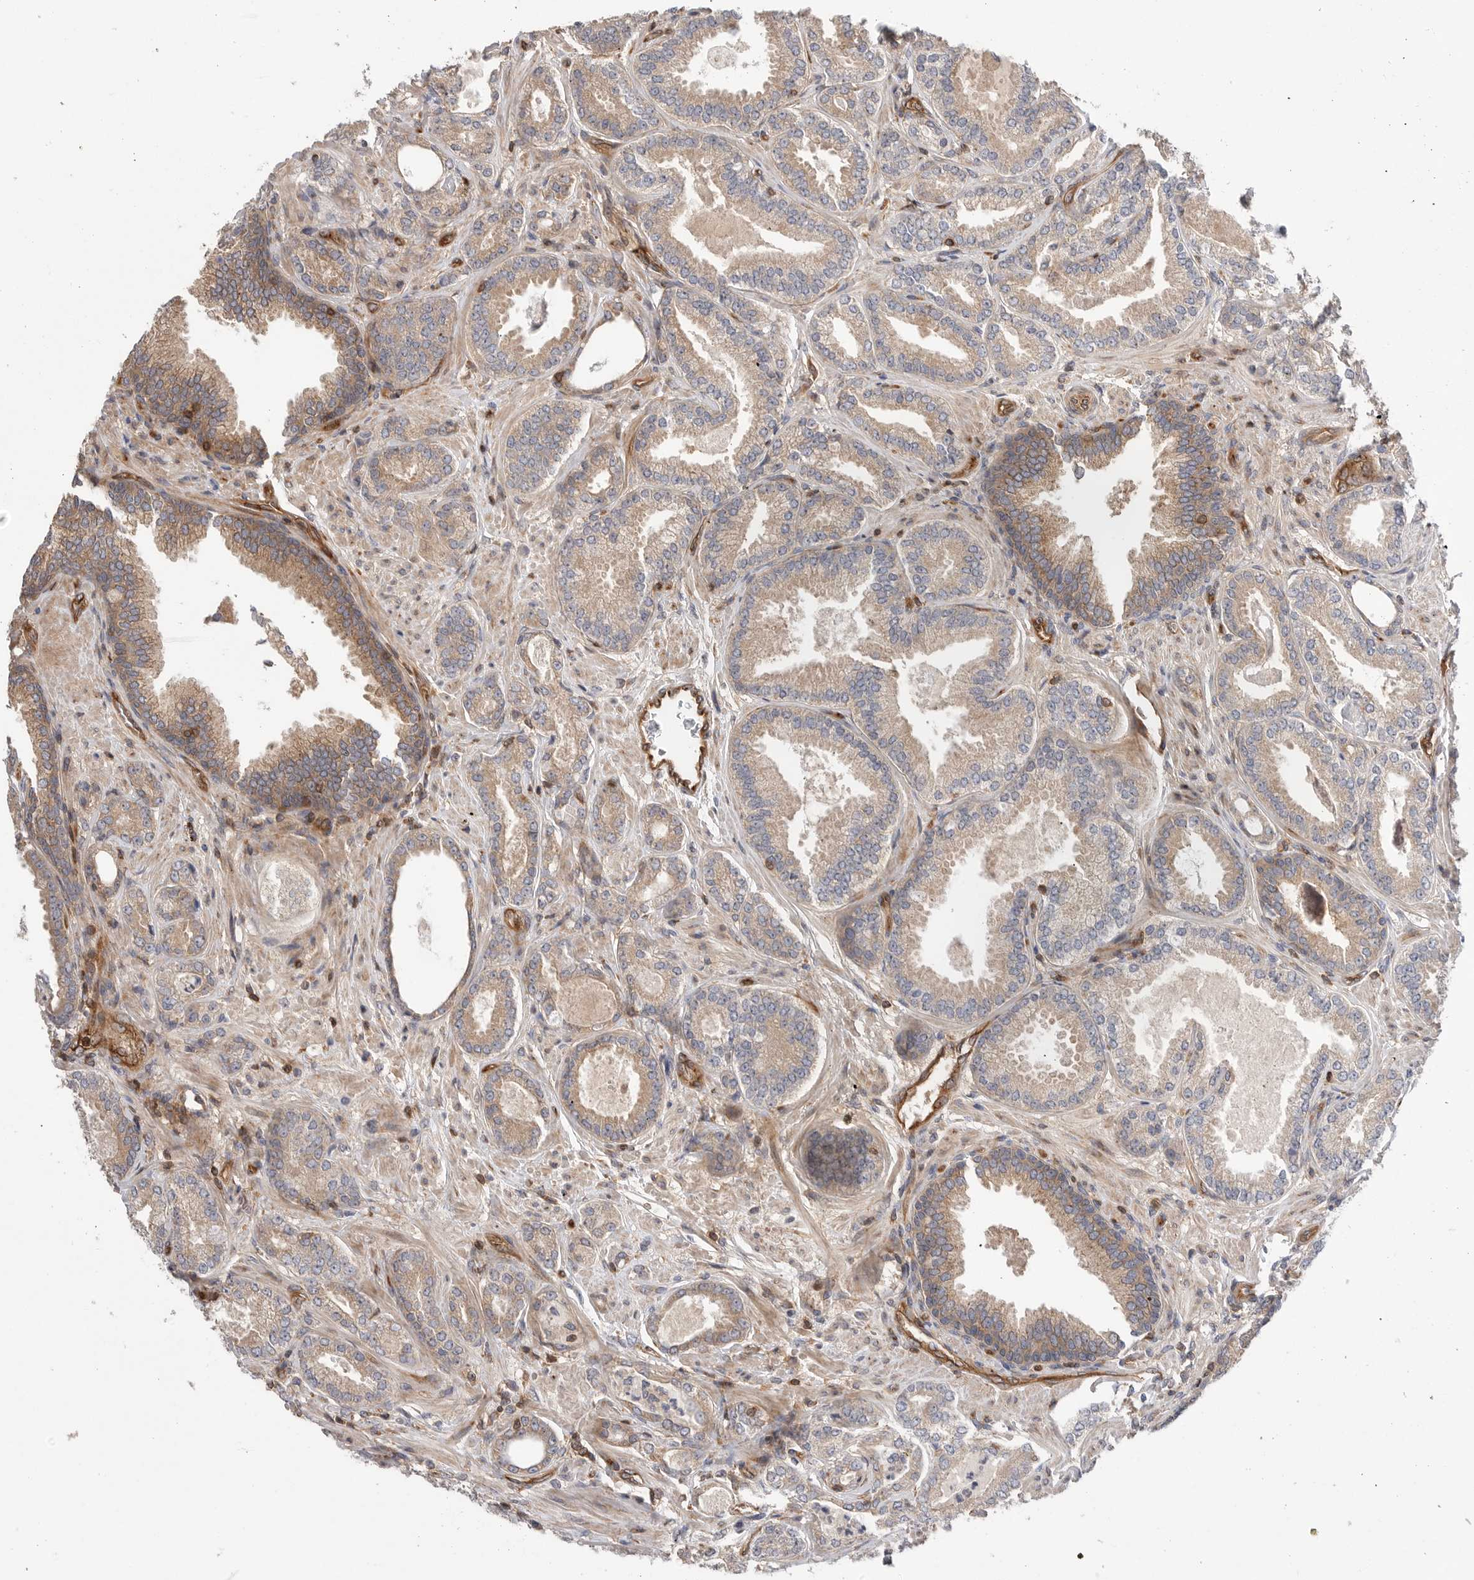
{"staining": {"intensity": "moderate", "quantity": ">75%", "location": "cytoplasmic/membranous"}, "tissue": "prostate cancer", "cell_type": "Tumor cells", "image_type": "cancer", "snomed": [{"axis": "morphology", "description": "Adenocarcinoma, Low grade"}, {"axis": "topography", "description": "Prostate"}], "caption": "The histopathology image demonstrates staining of prostate adenocarcinoma (low-grade), revealing moderate cytoplasmic/membranous protein positivity (brown color) within tumor cells.", "gene": "PRKCH", "patient": {"sex": "male", "age": 71}}